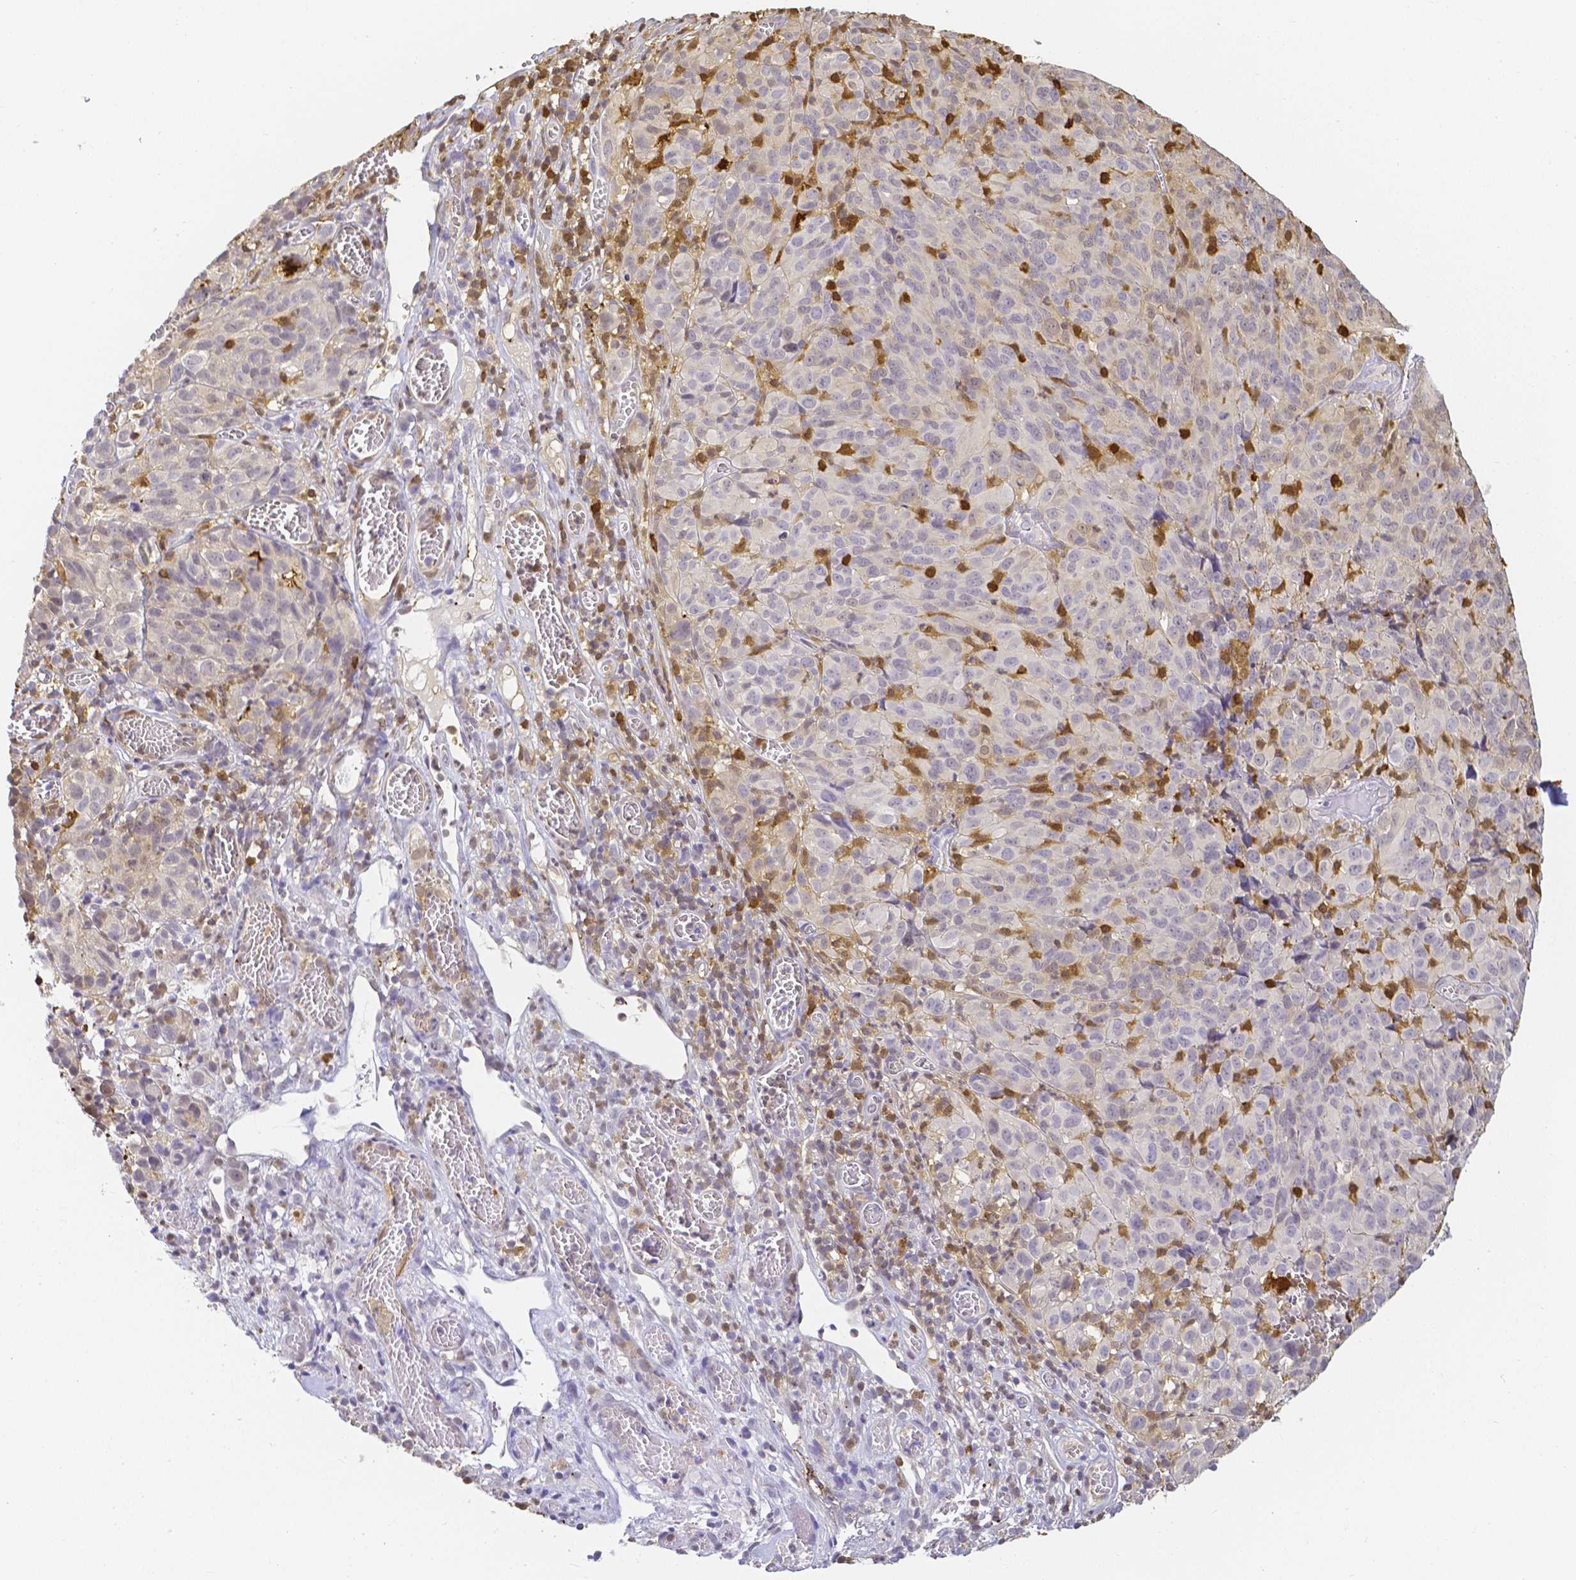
{"staining": {"intensity": "negative", "quantity": "none", "location": "none"}, "tissue": "melanoma", "cell_type": "Tumor cells", "image_type": "cancer", "snomed": [{"axis": "morphology", "description": "Malignant melanoma, NOS"}, {"axis": "topography", "description": "Skin"}], "caption": "Malignant melanoma stained for a protein using immunohistochemistry (IHC) displays no positivity tumor cells.", "gene": "COTL1", "patient": {"sex": "male", "age": 51}}